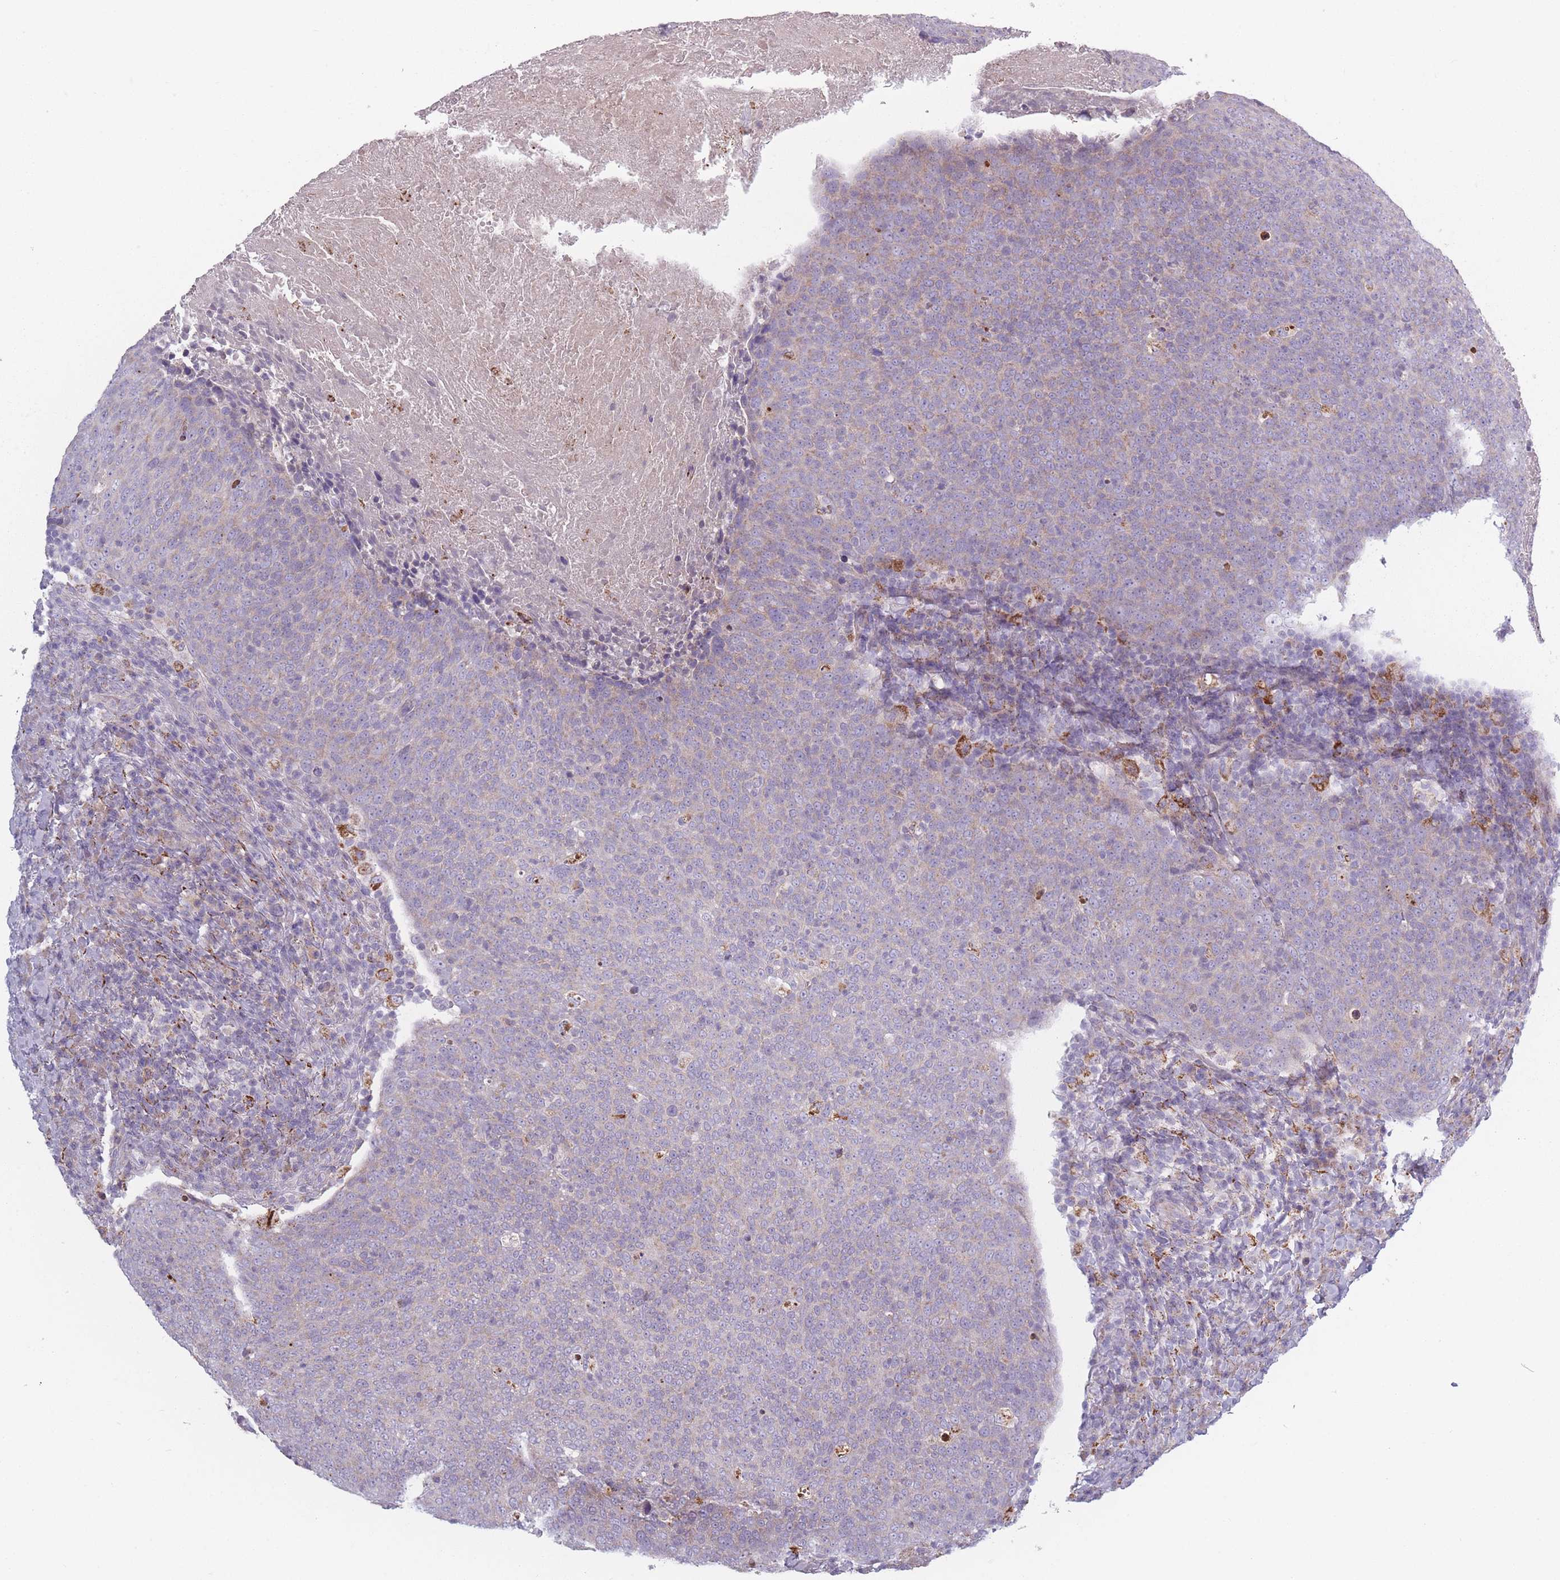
{"staining": {"intensity": "negative", "quantity": "none", "location": "none"}, "tissue": "head and neck cancer", "cell_type": "Tumor cells", "image_type": "cancer", "snomed": [{"axis": "morphology", "description": "Squamous cell carcinoma, NOS"}, {"axis": "morphology", "description": "Squamous cell carcinoma, metastatic, NOS"}, {"axis": "topography", "description": "Lymph node"}, {"axis": "topography", "description": "Head-Neck"}], "caption": "A micrograph of human head and neck cancer (metastatic squamous cell carcinoma) is negative for staining in tumor cells. (DAB immunohistochemistry (IHC), high magnification).", "gene": "PEX11B", "patient": {"sex": "male", "age": 62}}